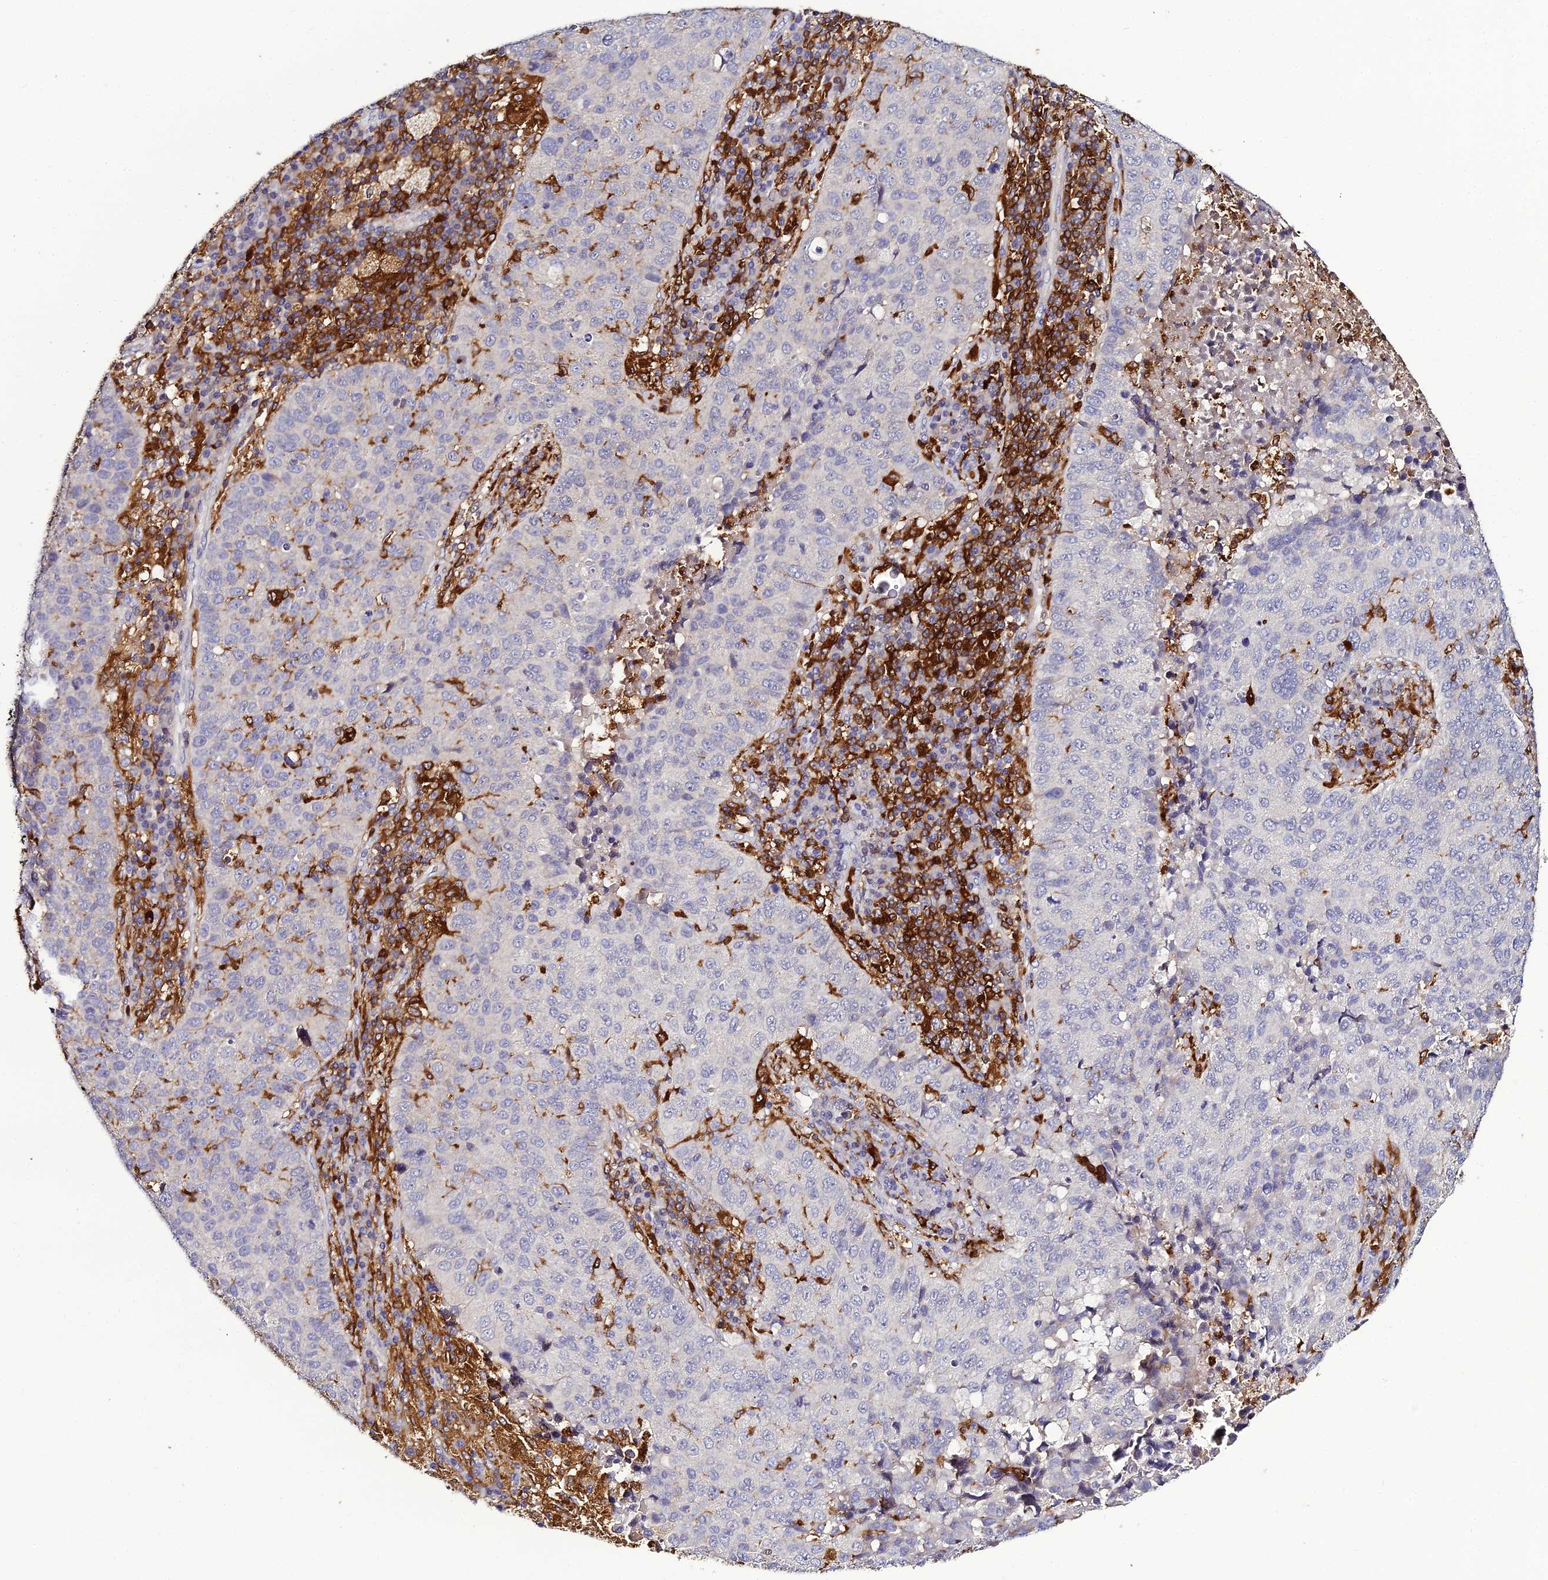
{"staining": {"intensity": "negative", "quantity": "none", "location": "none"}, "tissue": "lung cancer", "cell_type": "Tumor cells", "image_type": "cancer", "snomed": [{"axis": "morphology", "description": "Squamous cell carcinoma, NOS"}, {"axis": "topography", "description": "Lung"}], "caption": "Immunohistochemistry photomicrograph of lung cancer stained for a protein (brown), which reveals no staining in tumor cells. The staining was performed using DAB to visualize the protein expression in brown, while the nuclei were stained in blue with hematoxylin (Magnification: 20x).", "gene": "IL4I1", "patient": {"sex": "male", "age": 73}}